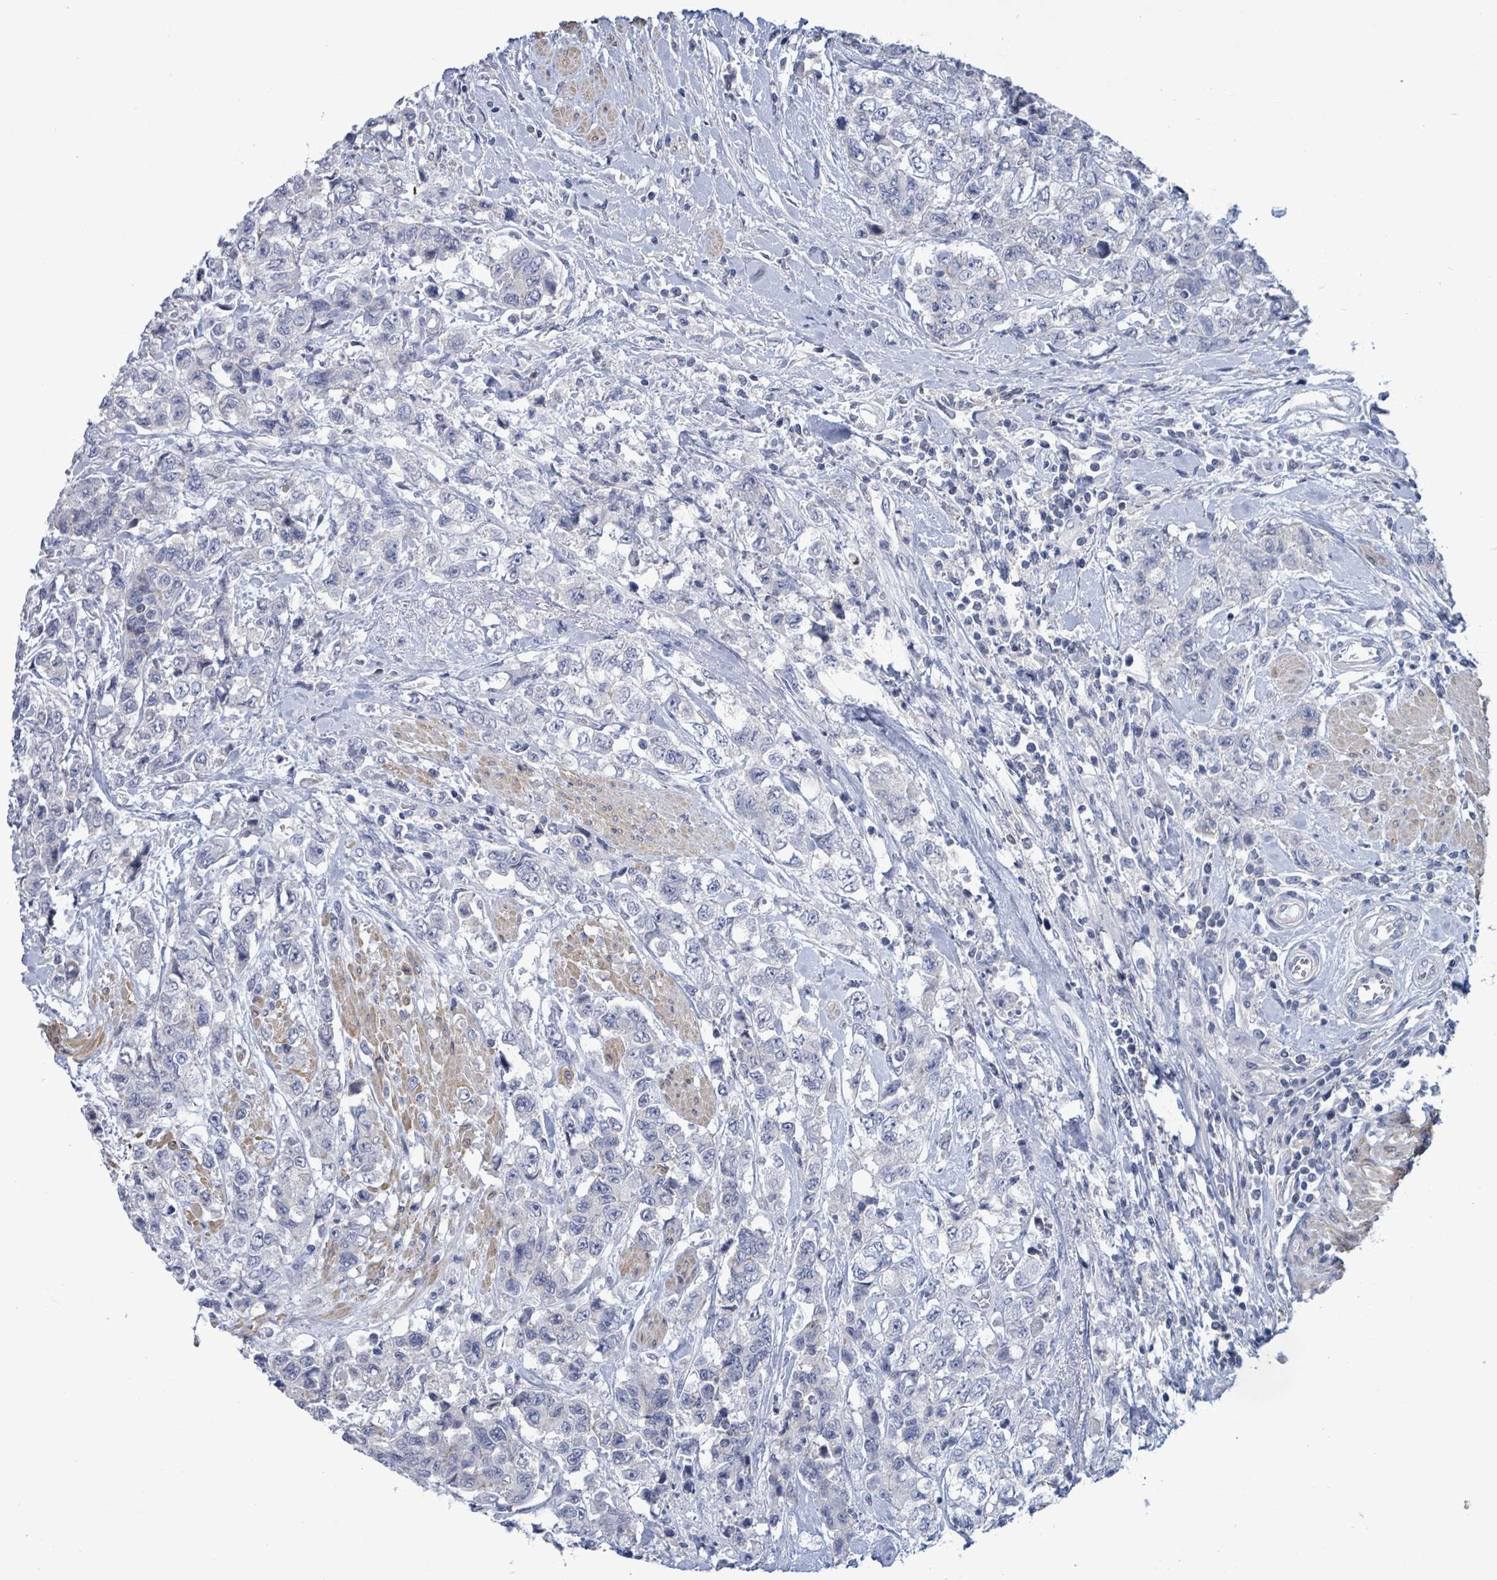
{"staining": {"intensity": "negative", "quantity": "none", "location": "none"}, "tissue": "urothelial cancer", "cell_type": "Tumor cells", "image_type": "cancer", "snomed": [{"axis": "morphology", "description": "Urothelial carcinoma, High grade"}, {"axis": "topography", "description": "Urinary bladder"}], "caption": "This image is of high-grade urothelial carcinoma stained with immunohistochemistry (IHC) to label a protein in brown with the nuclei are counter-stained blue. There is no expression in tumor cells.", "gene": "NTN3", "patient": {"sex": "female", "age": 78}}